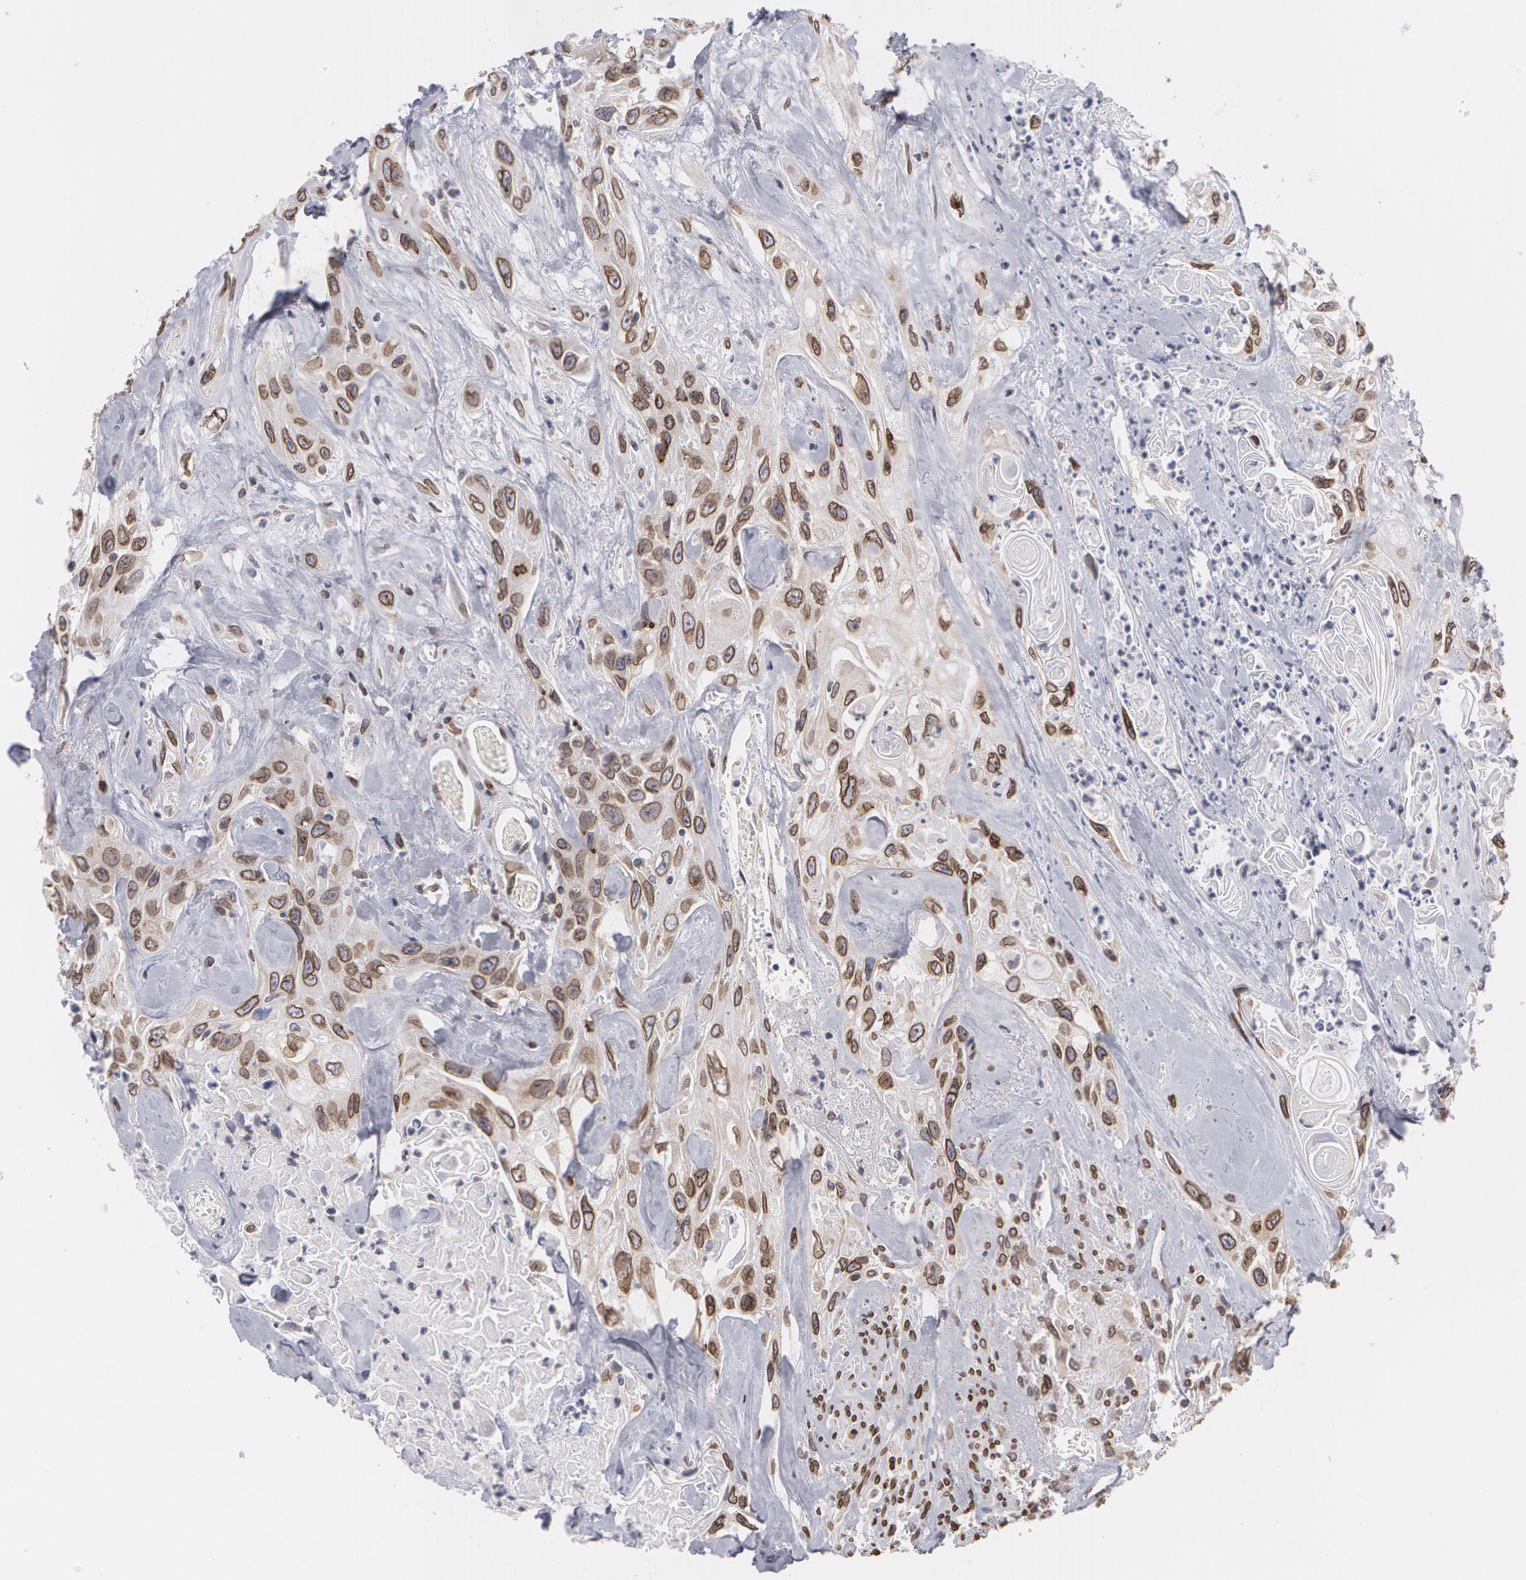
{"staining": {"intensity": "moderate", "quantity": "25%-75%", "location": "nuclear"}, "tissue": "urothelial cancer", "cell_type": "Tumor cells", "image_type": "cancer", "snomed": [{"axis": "morphology", "description": "Urothelial carcinoma, High grade"}, {"axis": "topography", "description": "Urinary bladder"}], "caption": "Immunohistochemistry (IHC) of human urothelial carcinoma (high-grade) demonstrates medium levels of moderate nuclear expression in about 25%-75% of tumor cells. The protein is stained brown, and the nuclei are stained in blue (DAB (3,3'-diaminobenzidine) IHC with brightfield microscopy, high magnification).", "gene": "EMD", "patient": {"sex": "female", "age": 84}}